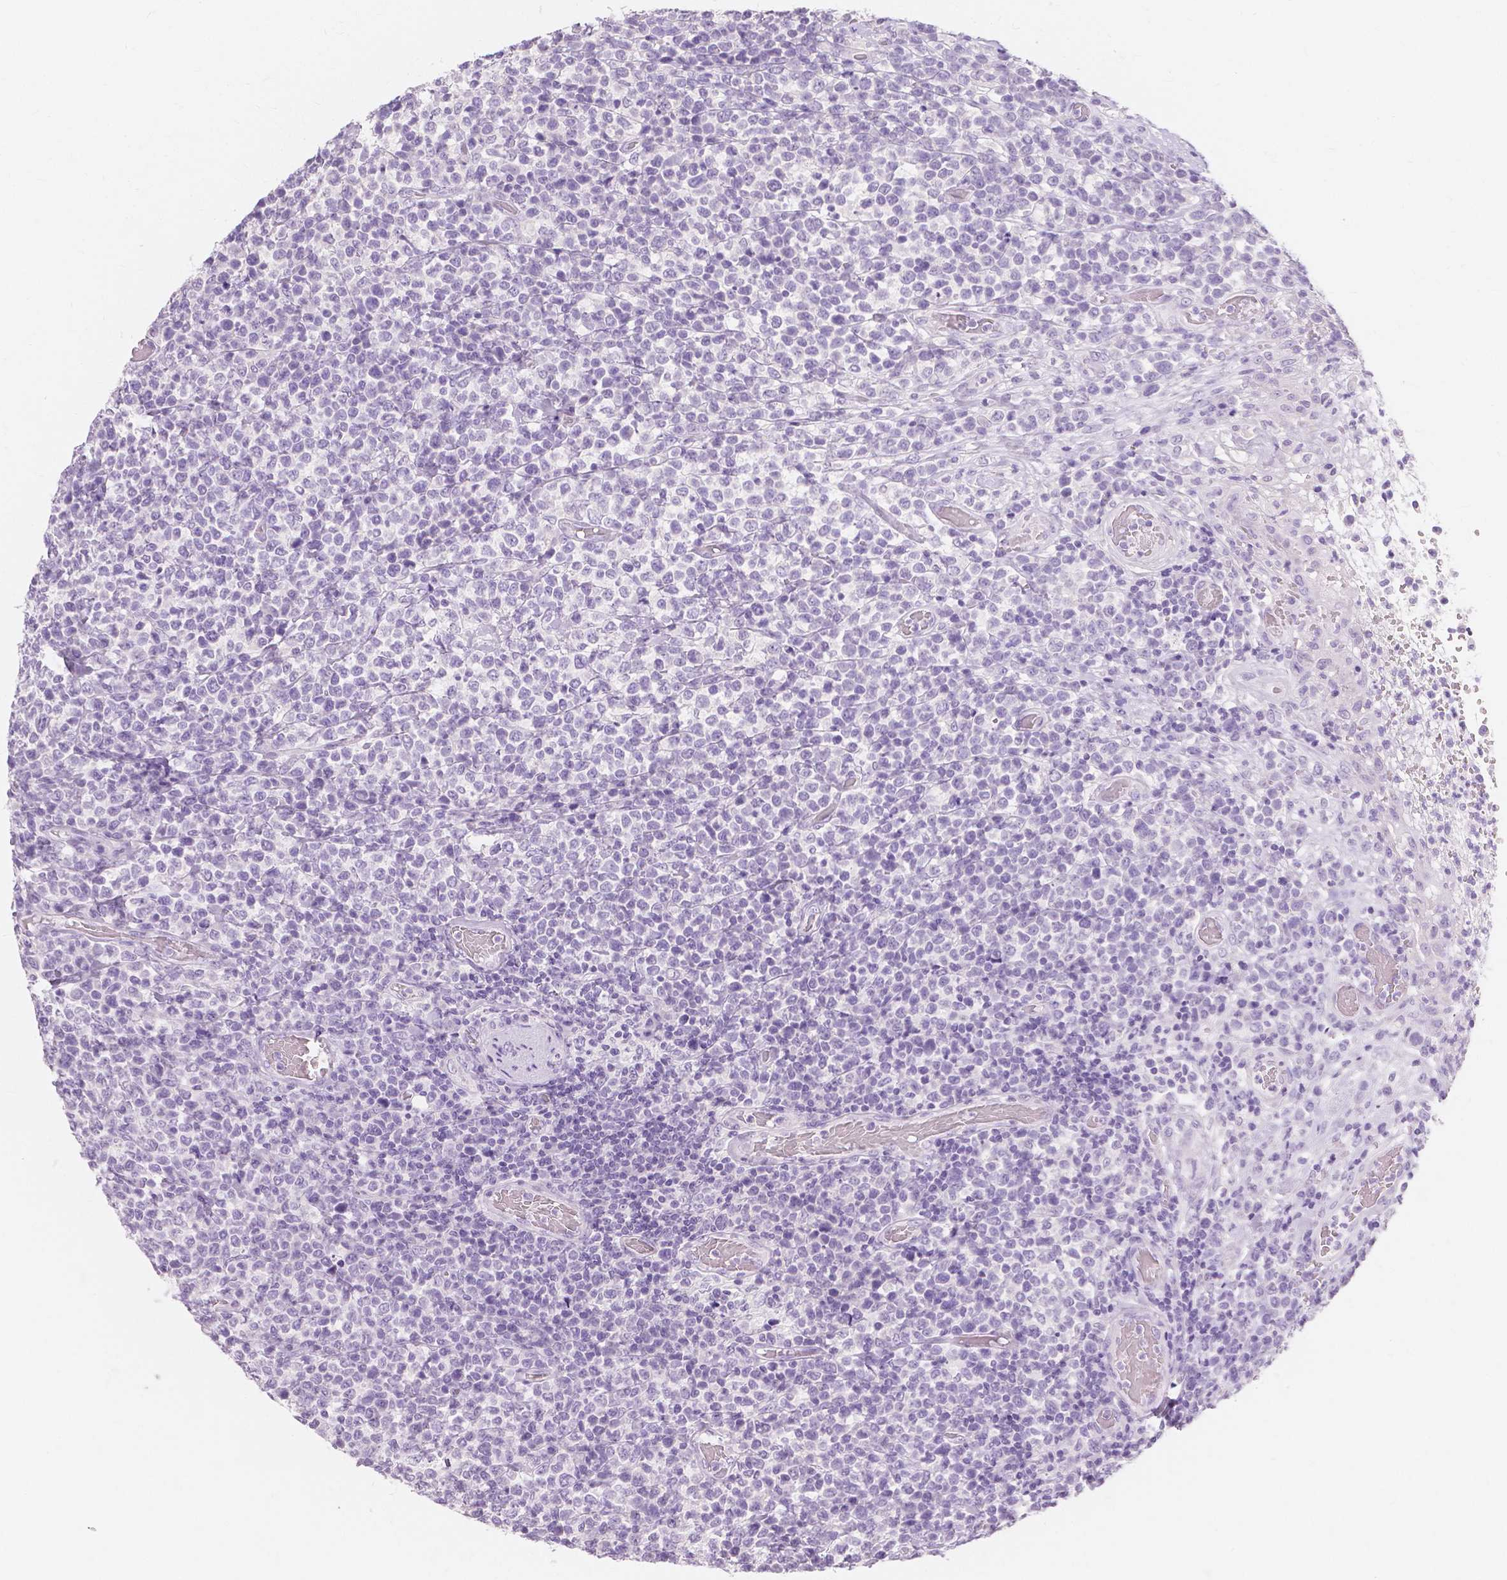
{"staining": {"intensity": "negative", "quantity": "none", "location": "none"}, "tissue": "lymphoma", "cell_type": "Tumor cells", "image_type": "cancer", "snomed": [{"axis": "morphology", "description": "Malignant lymphoma, non-Hodgkin's type, High grade"}, {"axis": "topography", "description": "Soft tissue"}], "caption": "Immunohistochemistry (IHC) image of neoplastic tissue: human high-grade malignant lymphoma, non-Hodgkin's type stained with DAB (3,3'-diaminobenzidine) demonstrates no significant protein staining in tumor cells. (Brightfield microscopy of DAB (3,3'-diaminobenzidine) IHC at high magnification).", "gene": "MUC12", "patient": {"sex": "female", "age": 56}}